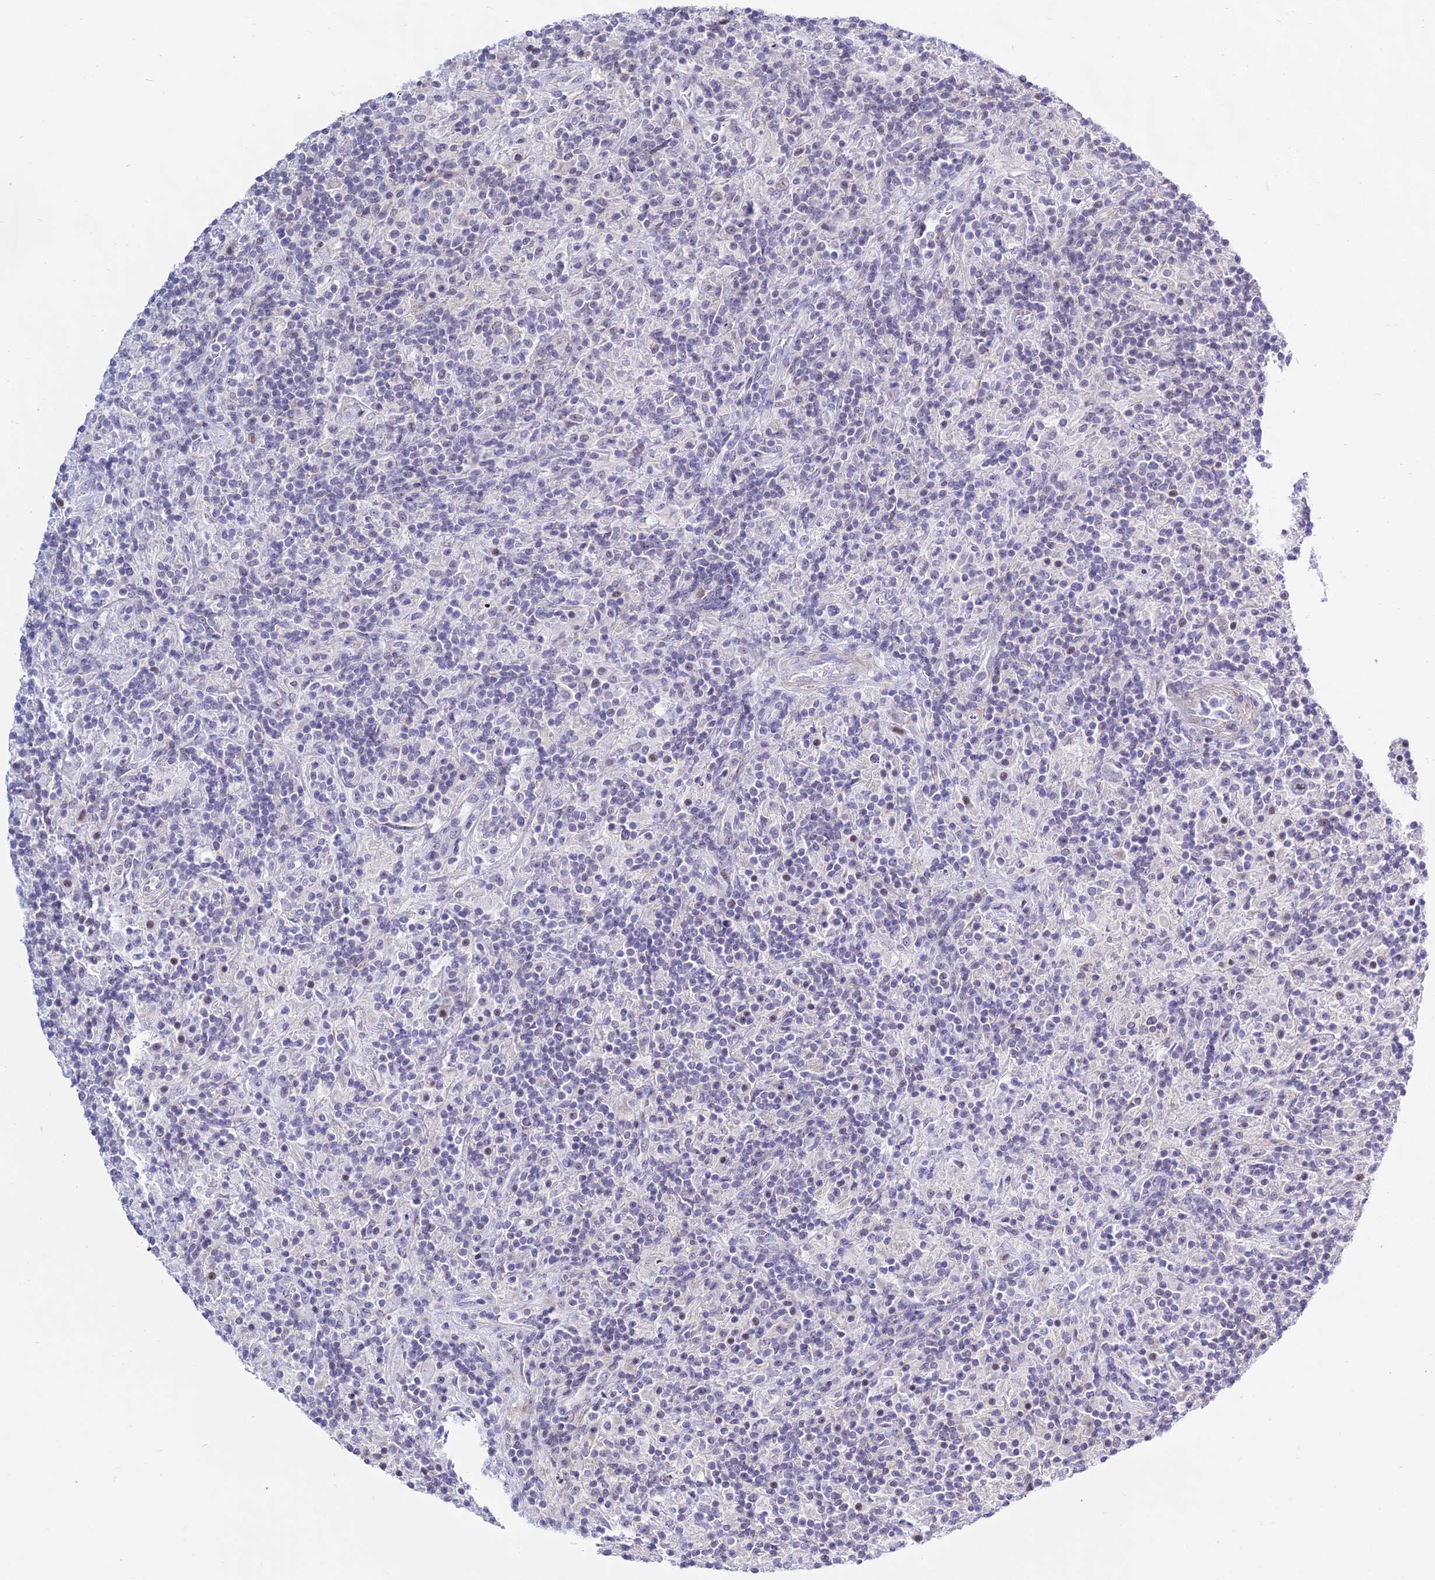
{"staining": {"intensity": "moderate", "quantity": "<25%", "location": "nuclear"}, "tissue": "lymphoma", "cell_type": "Tumor cells", "image_type": "cancer", "snomed": [{"axis": "morphology", "description": "Hodgkin's disease, NOS"}, {"axis": "topography", "description": "Lymph node"}], "caption": "Brown immunohistochemical staining in human lymphoma exhibits moderate nuclear expression in about <25% of tumor cells.", "gene": "KRR1", "patient": {"sex": "male", "age": 70}}